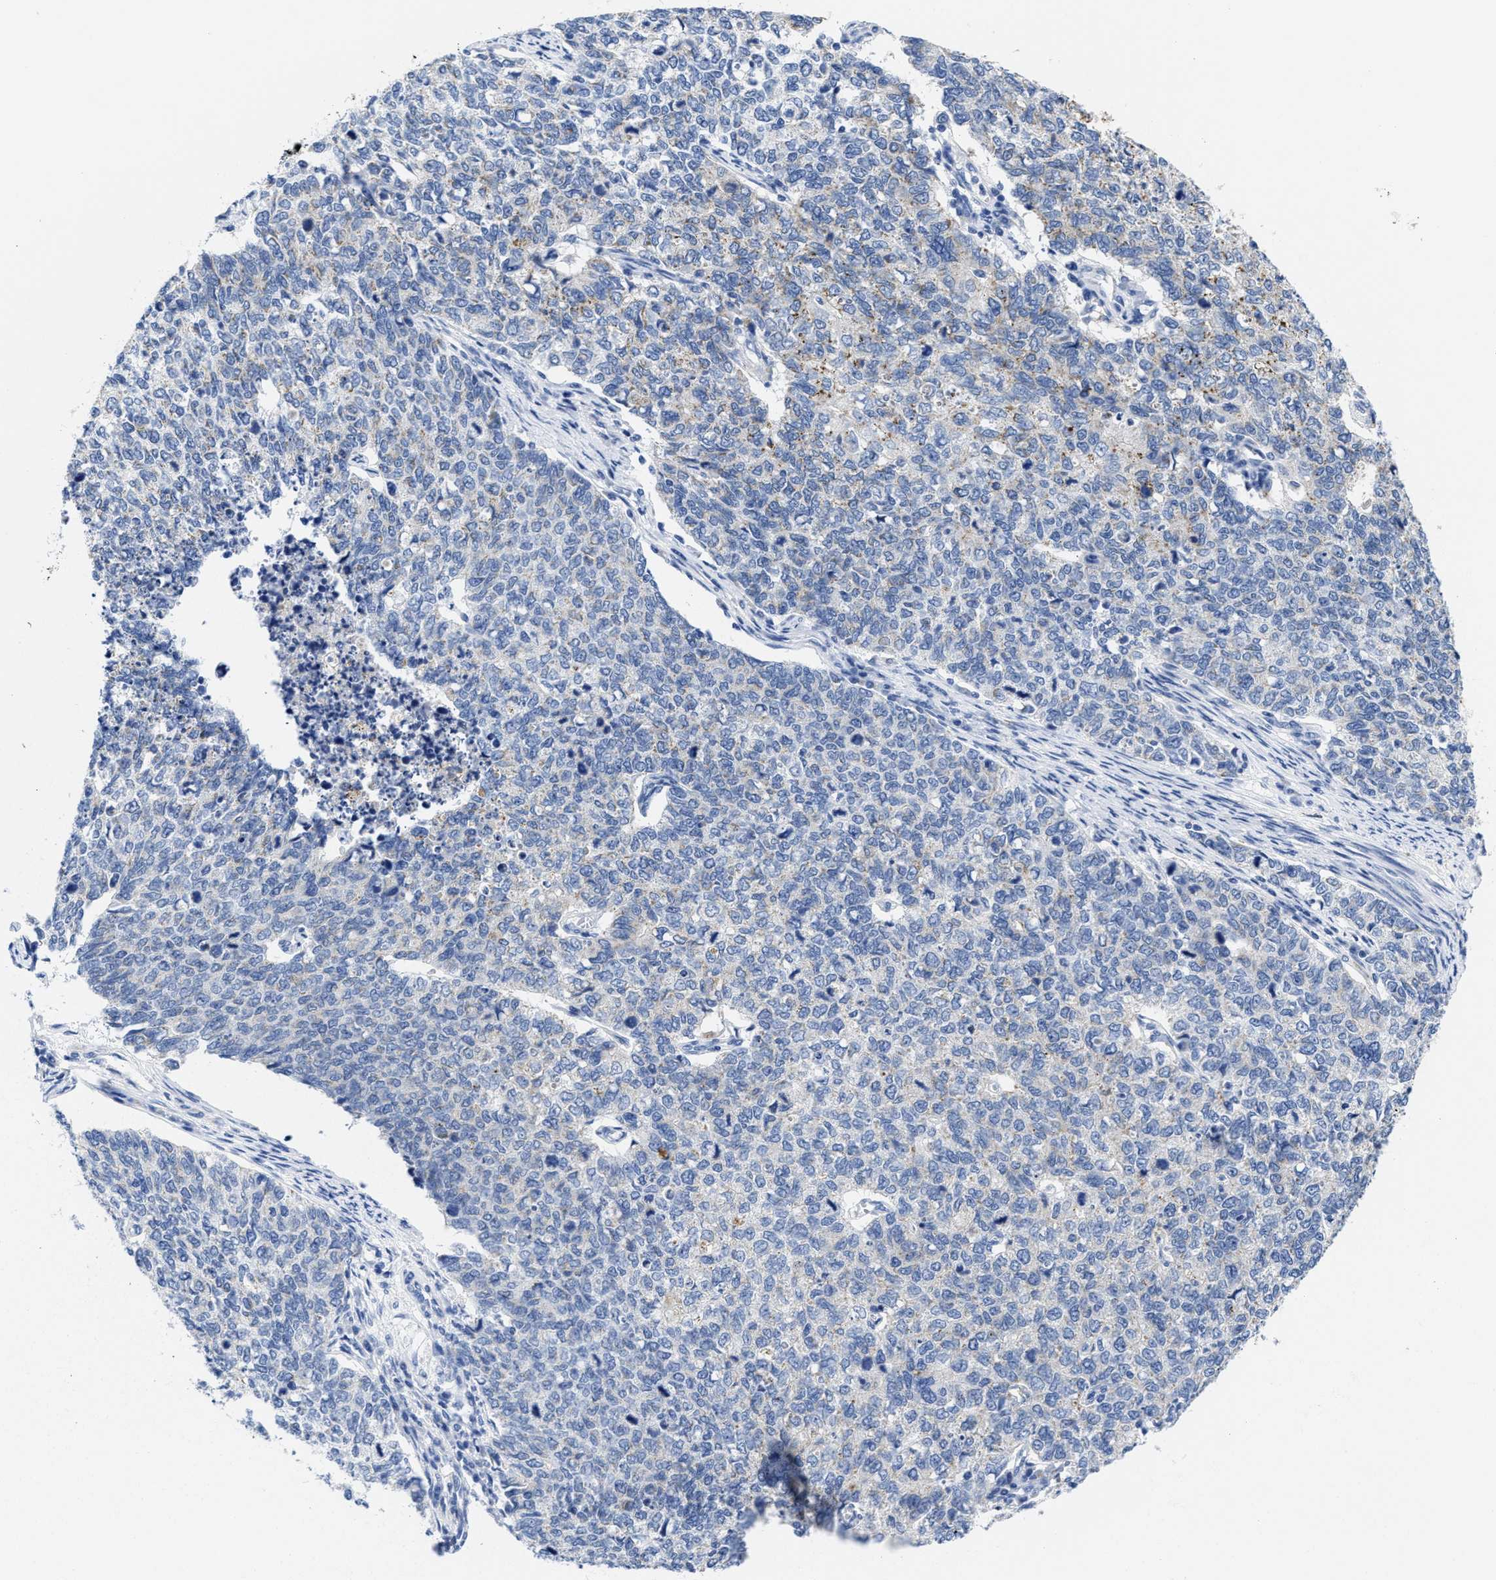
{"staining": {"intensity": "weak", "quantity": "<25%", "location": "cytoplasmic/membranous"}, "tissue": "cervical cancer", "cell_type": "Tumor cells", "image_type": "cancer", "snomed": [{"axis": "morphology", "description": "Squamous cell carcinoma, NOS"}, {"axis": "topography", "description": "Cervix"}], "caption": "Human squamous cell carcinoma (cervical) stained for a protein using immunohistochemistry (IHC) reveals no expression in tumor cells.", "gene": "TBRG4", "patient": {"sex": "female", "age": 63}}